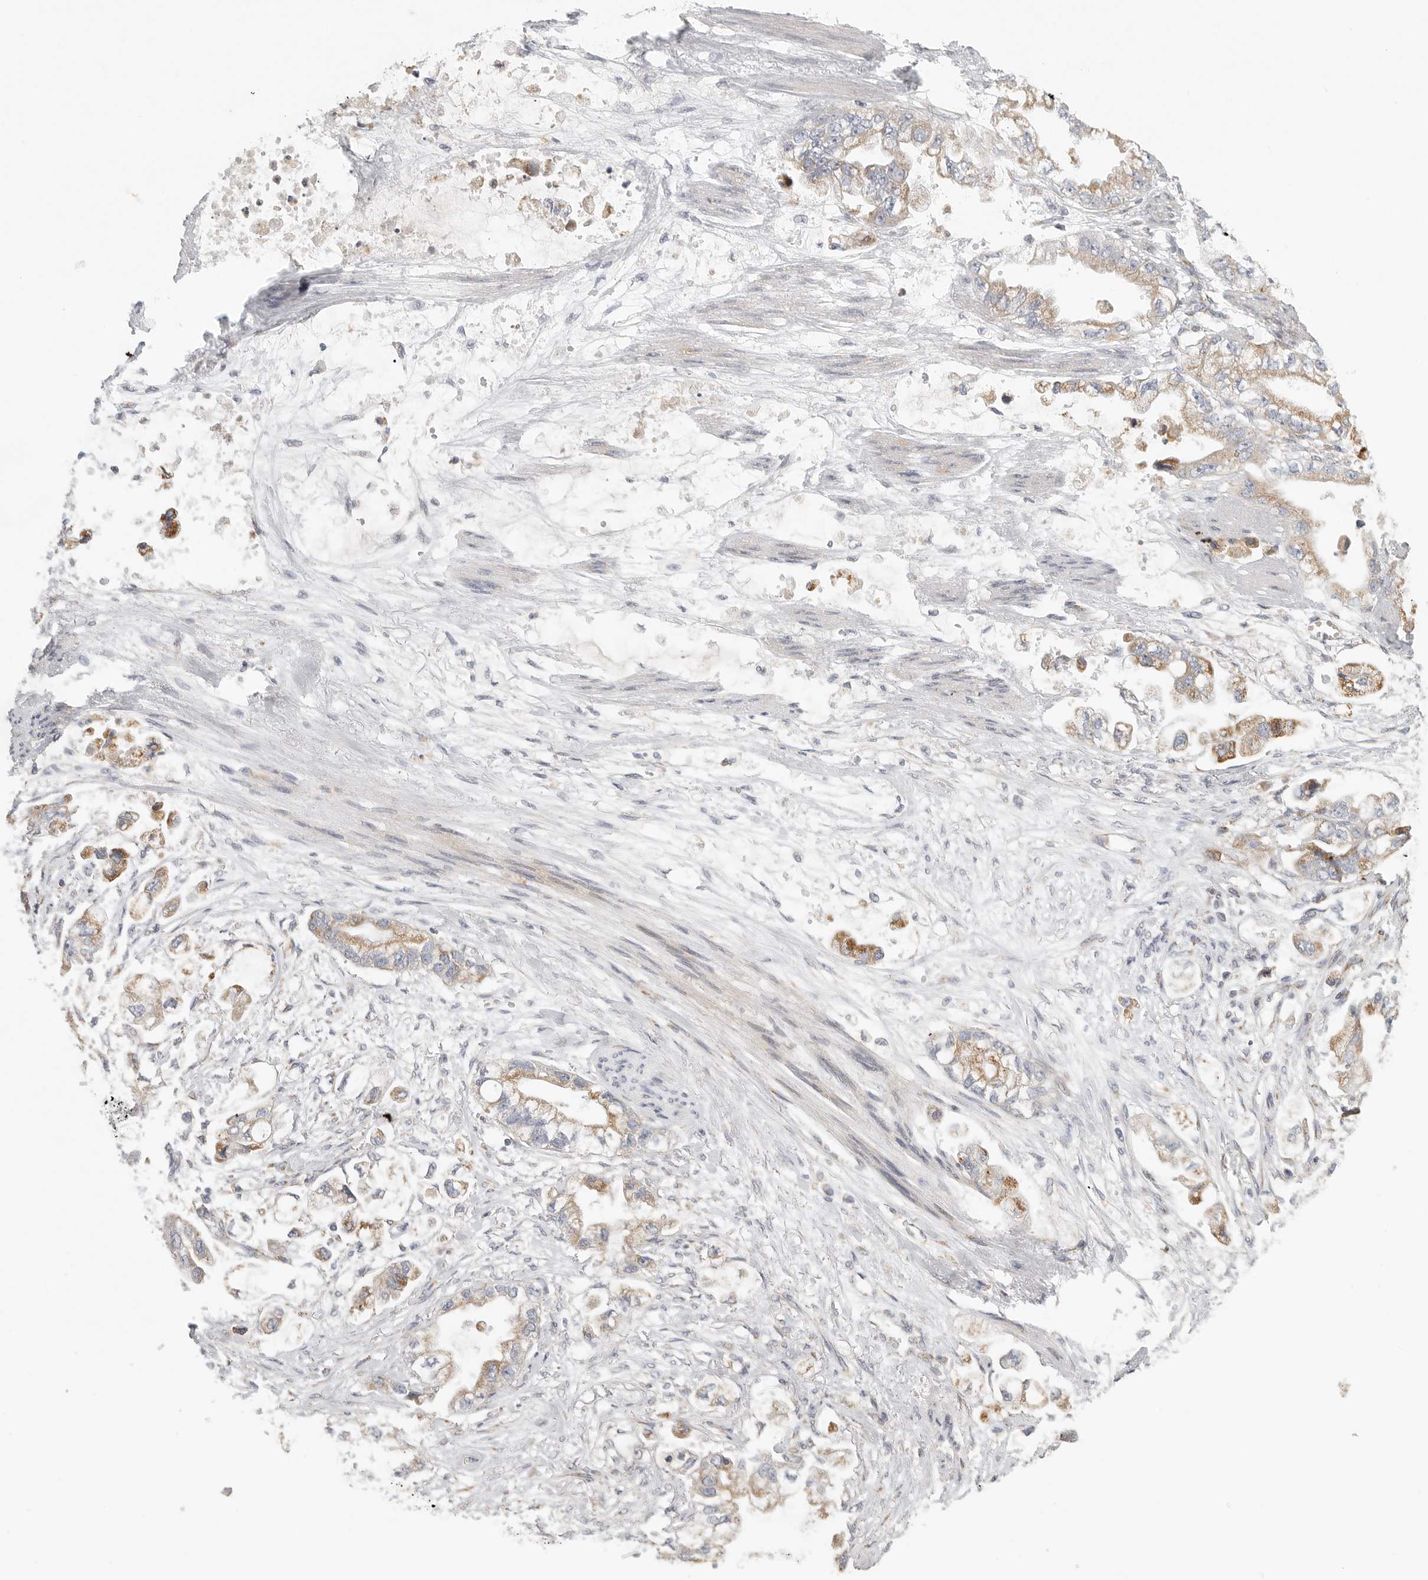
{"staining": {"intensity": "moderate", "quantity": ">75%", "location": "cytoplasmic/membranous"}, "tissue": "stomach cancer", "cell_type": "Tumor cells", "image_type": "cancer", "snomed": [{"axis": "morphology", "description": "Adenocarcinoma, NOS"}, {"axis": "topography", "description": "Stomach"}], "caption": "Stomach cancer (adenocarcinoma) was stained to show a protein in brown. There is medium levels of moderate cytoplasmic/membranous expression in approximately >75% of tumor cells.", "gene": "SLC25A26", "patient": {"sex": "male", "age": 62}}